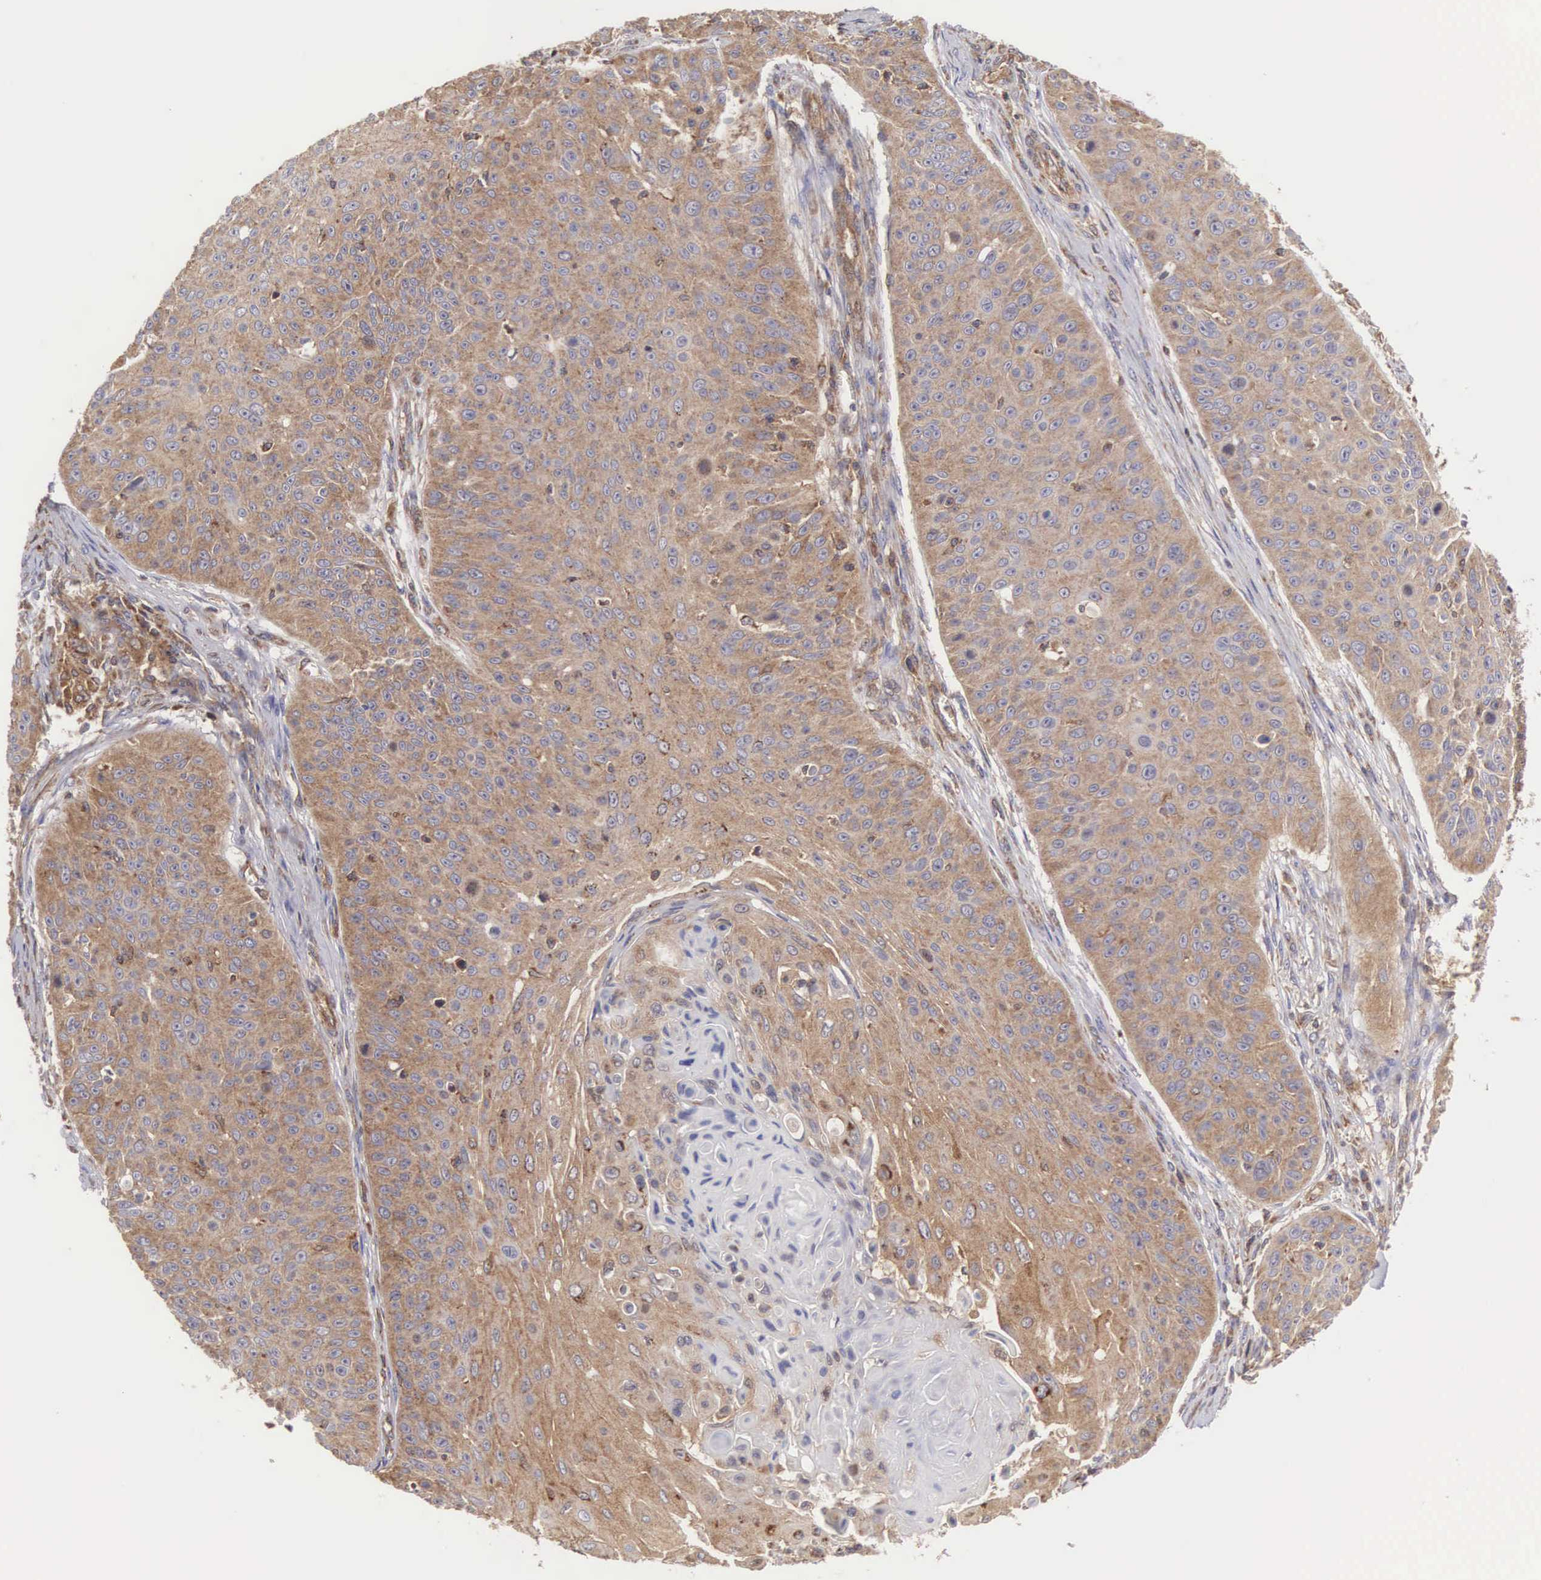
{"staining": {"intensity": "moderate", "quantity": ">75%", "location": "cytoplasmic/membranous"}, "tissue": "skin cancer", "cell_type": "Tumor cells", "image_type": "cancer", "snomed": [{"axis": "morphology", "description": "Squamous cell carcinoma, NOS"}, {"axis": "topography", "description": "Skin"}], "caption": "Immunohistochemical staining of skin squamous cell carcinoma displays medium levels of moderate cytoplasmic/membranous staining in approximately >75% of tumor cells. The protein of interest is shown in brown color, while the nuclei are stained blue.", "gene": "DHRS1", "patient": {"sex": "male", "age": 82}}